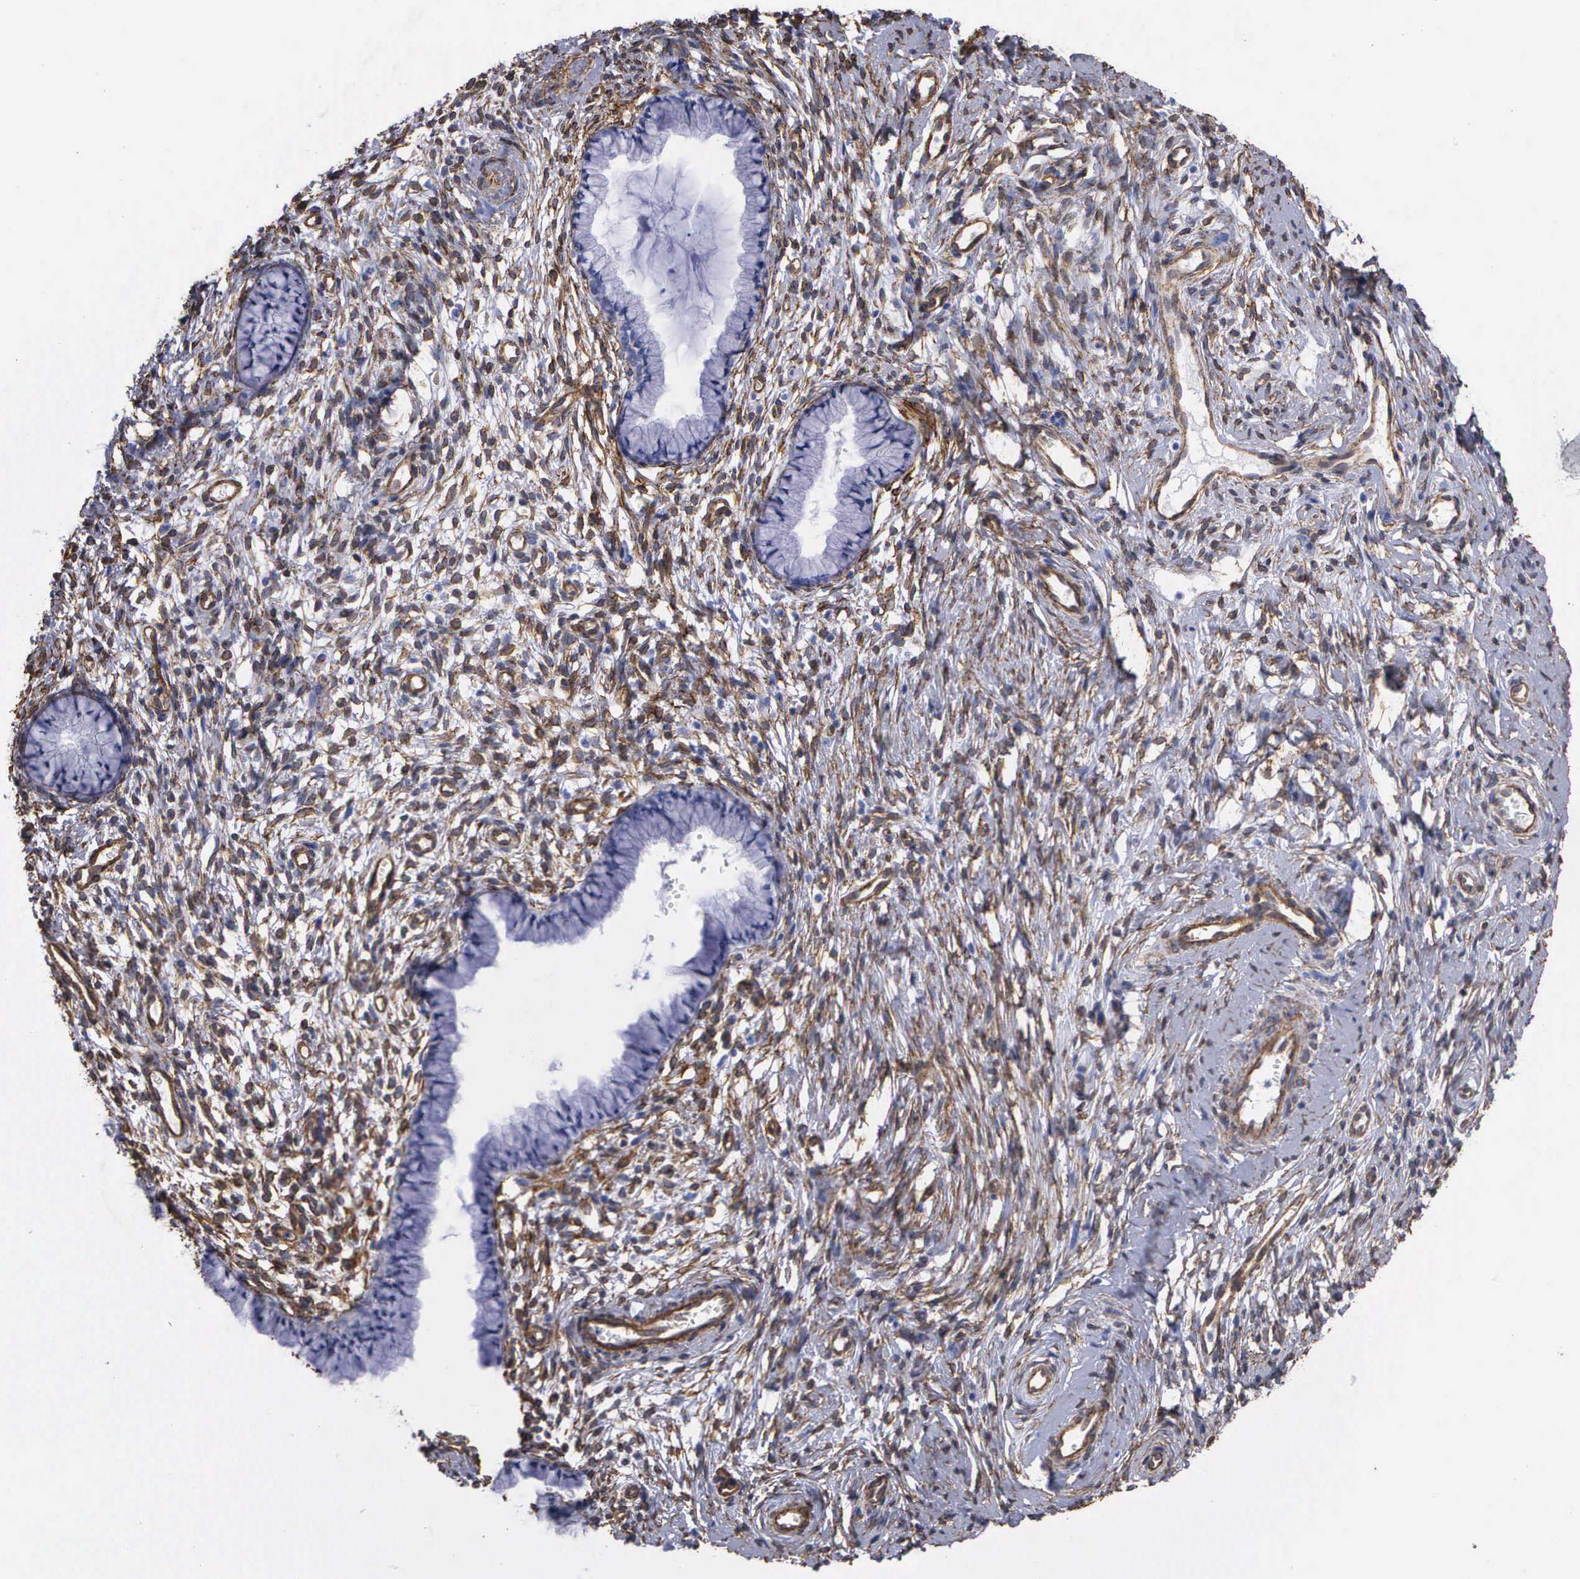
{"staining": {"intensity": "negative", "quantity": "none", "location": "none"}, "tissue": "cervix", "cell_type": "Glandular cells", "image_type": "normal", "snomed": [{"axis": "morphology", "description": "Normal tissue, NOS"}, {"axis": "topography", "description": "Cervix"}], "caption": "Immunohistochemistry (IHC) photomicrograph of benign cervix: cervix stained with DAB exhibits no significant protein staining in glandular cells.", "gene": "MAGEB10", "patient": {"sex": "female", "age": 70}}